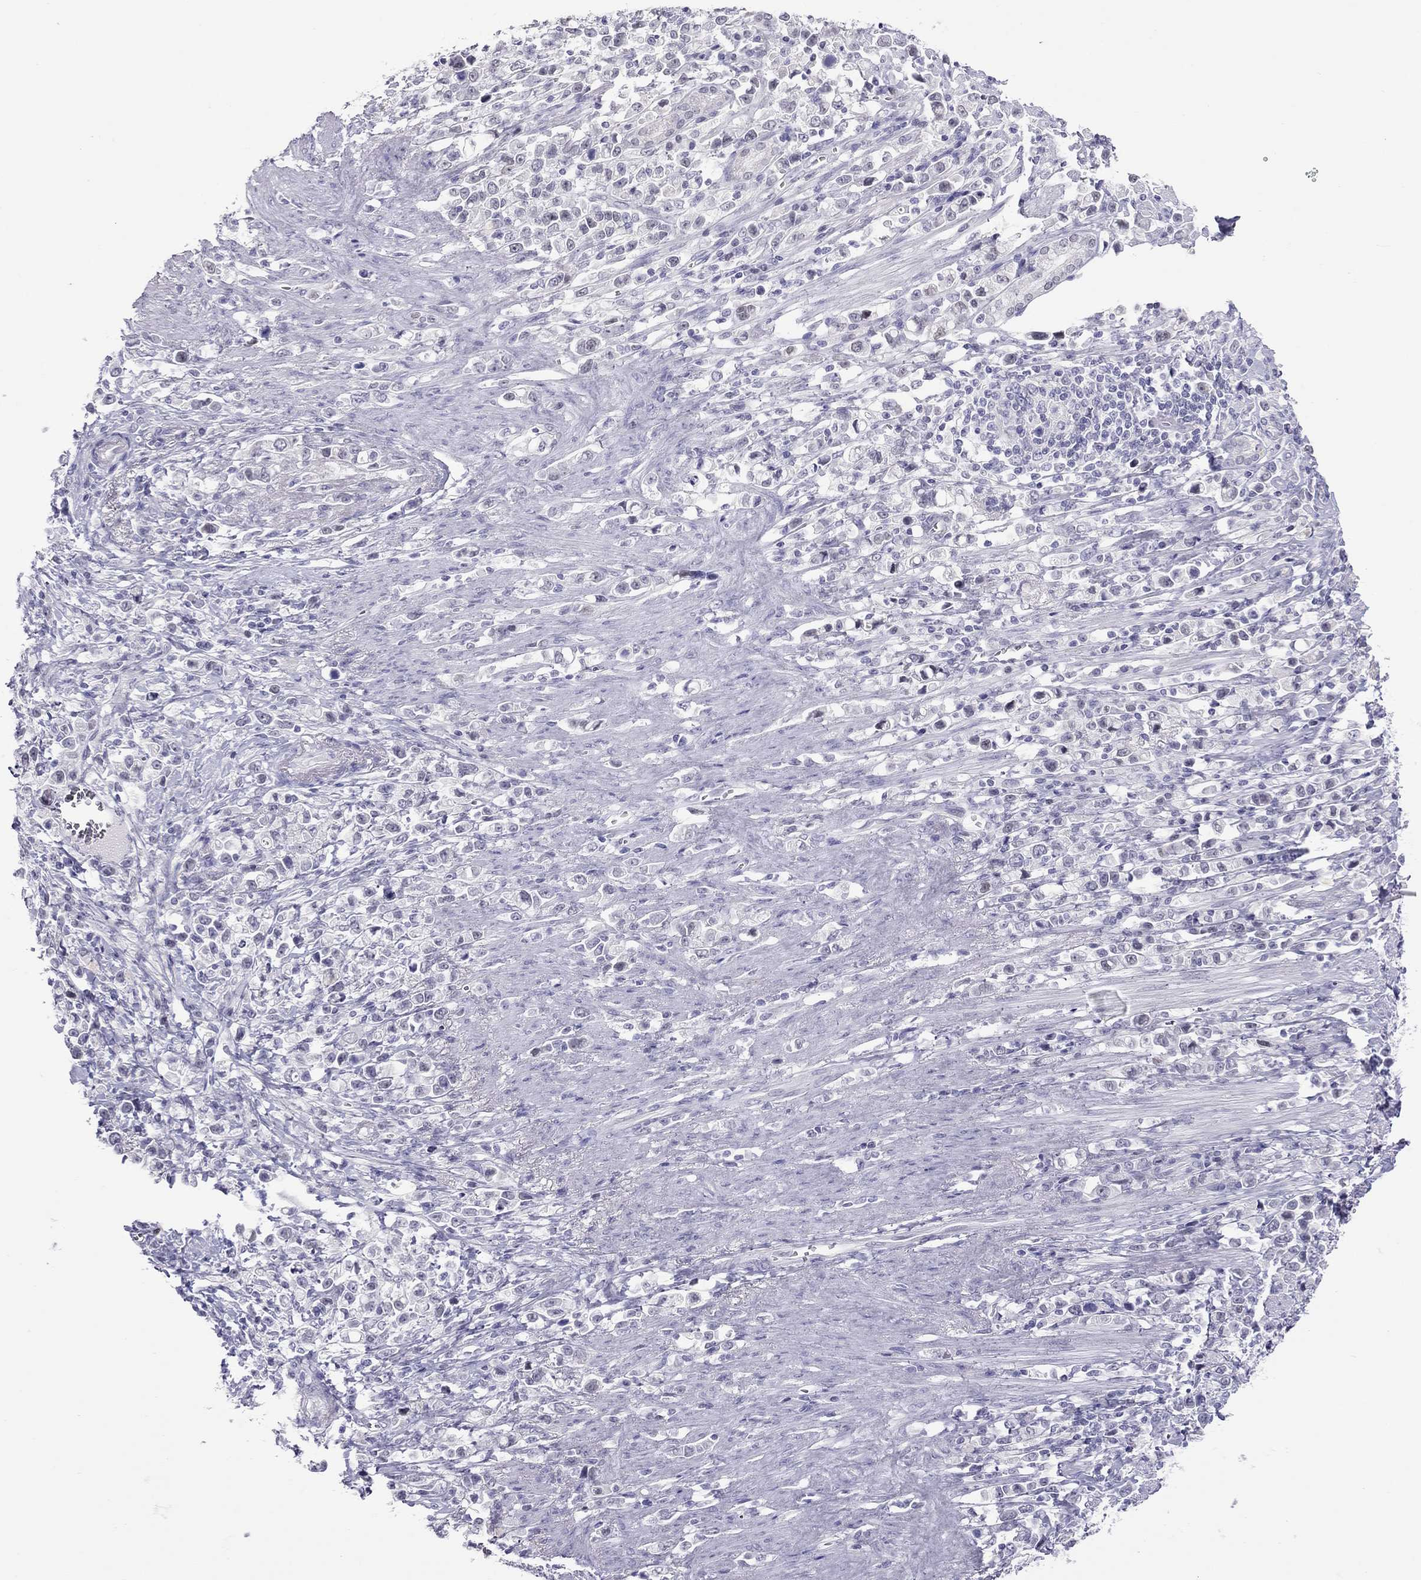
{"staining": {"intensity": "negative", "quantity": "none", "location": "none"}, "tissue": "stomach cancer", "cell_type": "Tumor cells", "image_type": "cancer", "snomed": [{"axis": "morphology", "description": "Adenocarcinoma, NOS"}, {"axis": "topography", "description": "Stomach"}], "caption": "Image shows no significant protein expression in tumor cells of adenocarcinoma (stomach). (Brightfield microscopy of DAB immunohistochemistry (IHC) at high magnification).", "gene": "CHRNB3", "patient": {"sex": "male", "age": 63}}